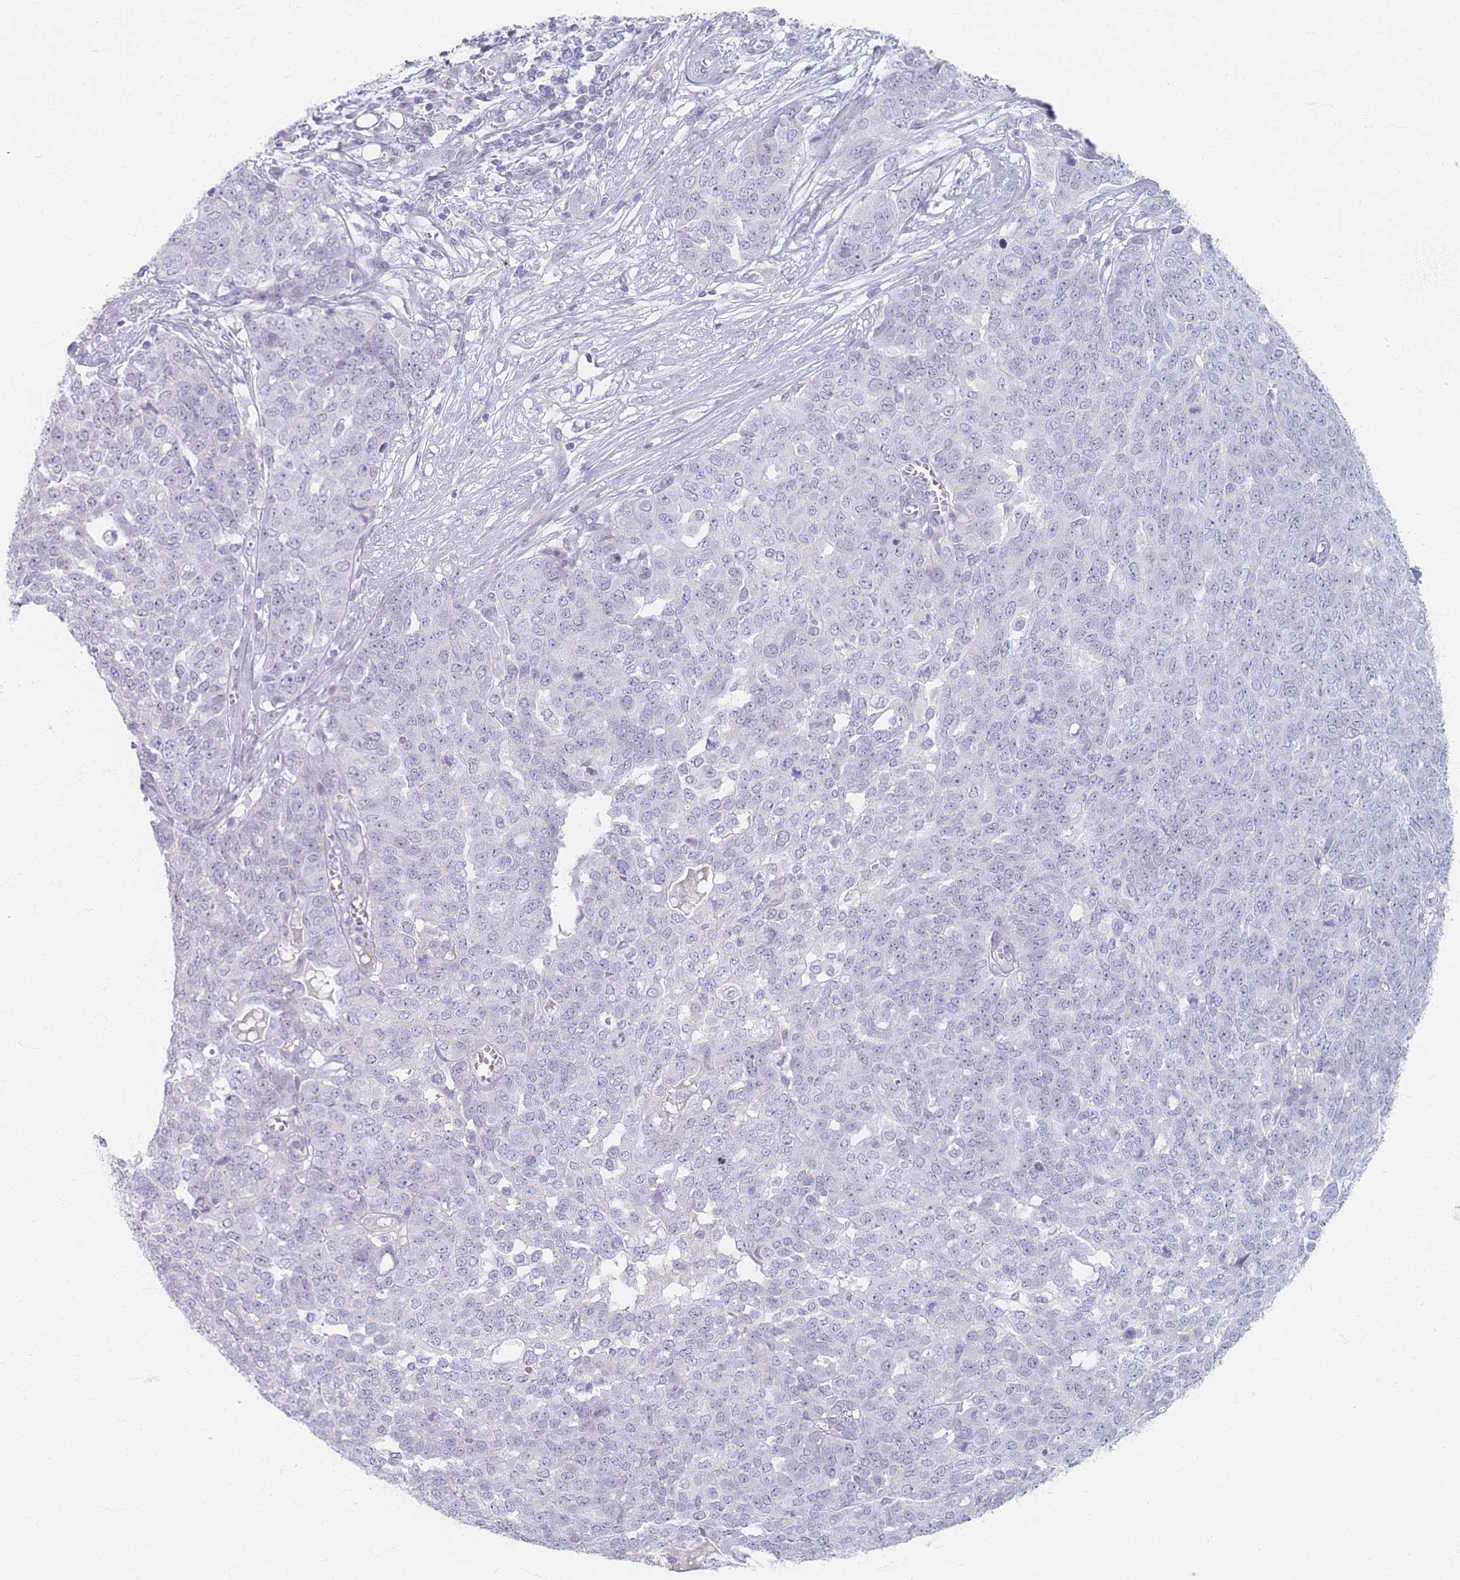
{"staining": {"intensity": "negative", "quantity": "none", "location": "none"}, "tissue": "ovarian cancer", "cell_type": "Tumor cells", "image_type": "cancer", "snomed": [{"axis": "morphology", "description": "Cystadenocarcinoma, serous, NOS"}, {"axis": "topography", "description": "Soft tissue"}, {"axis": "topography", "description": "Ovary"}], "caption": "Immunohistochemistry (IHC) image of neoplastic tissue: human ovarian serous cystadenocarcinoma stained with DAB reveals no significant protein expression in tumor cells. The staining is performed using DAB (3,3'-diaminobenzidine) brown chromogen with nuclei counter-stained in using hematoxylin.", "gene": "PIGM", "patient": {"sex": "female", "age": 57}}